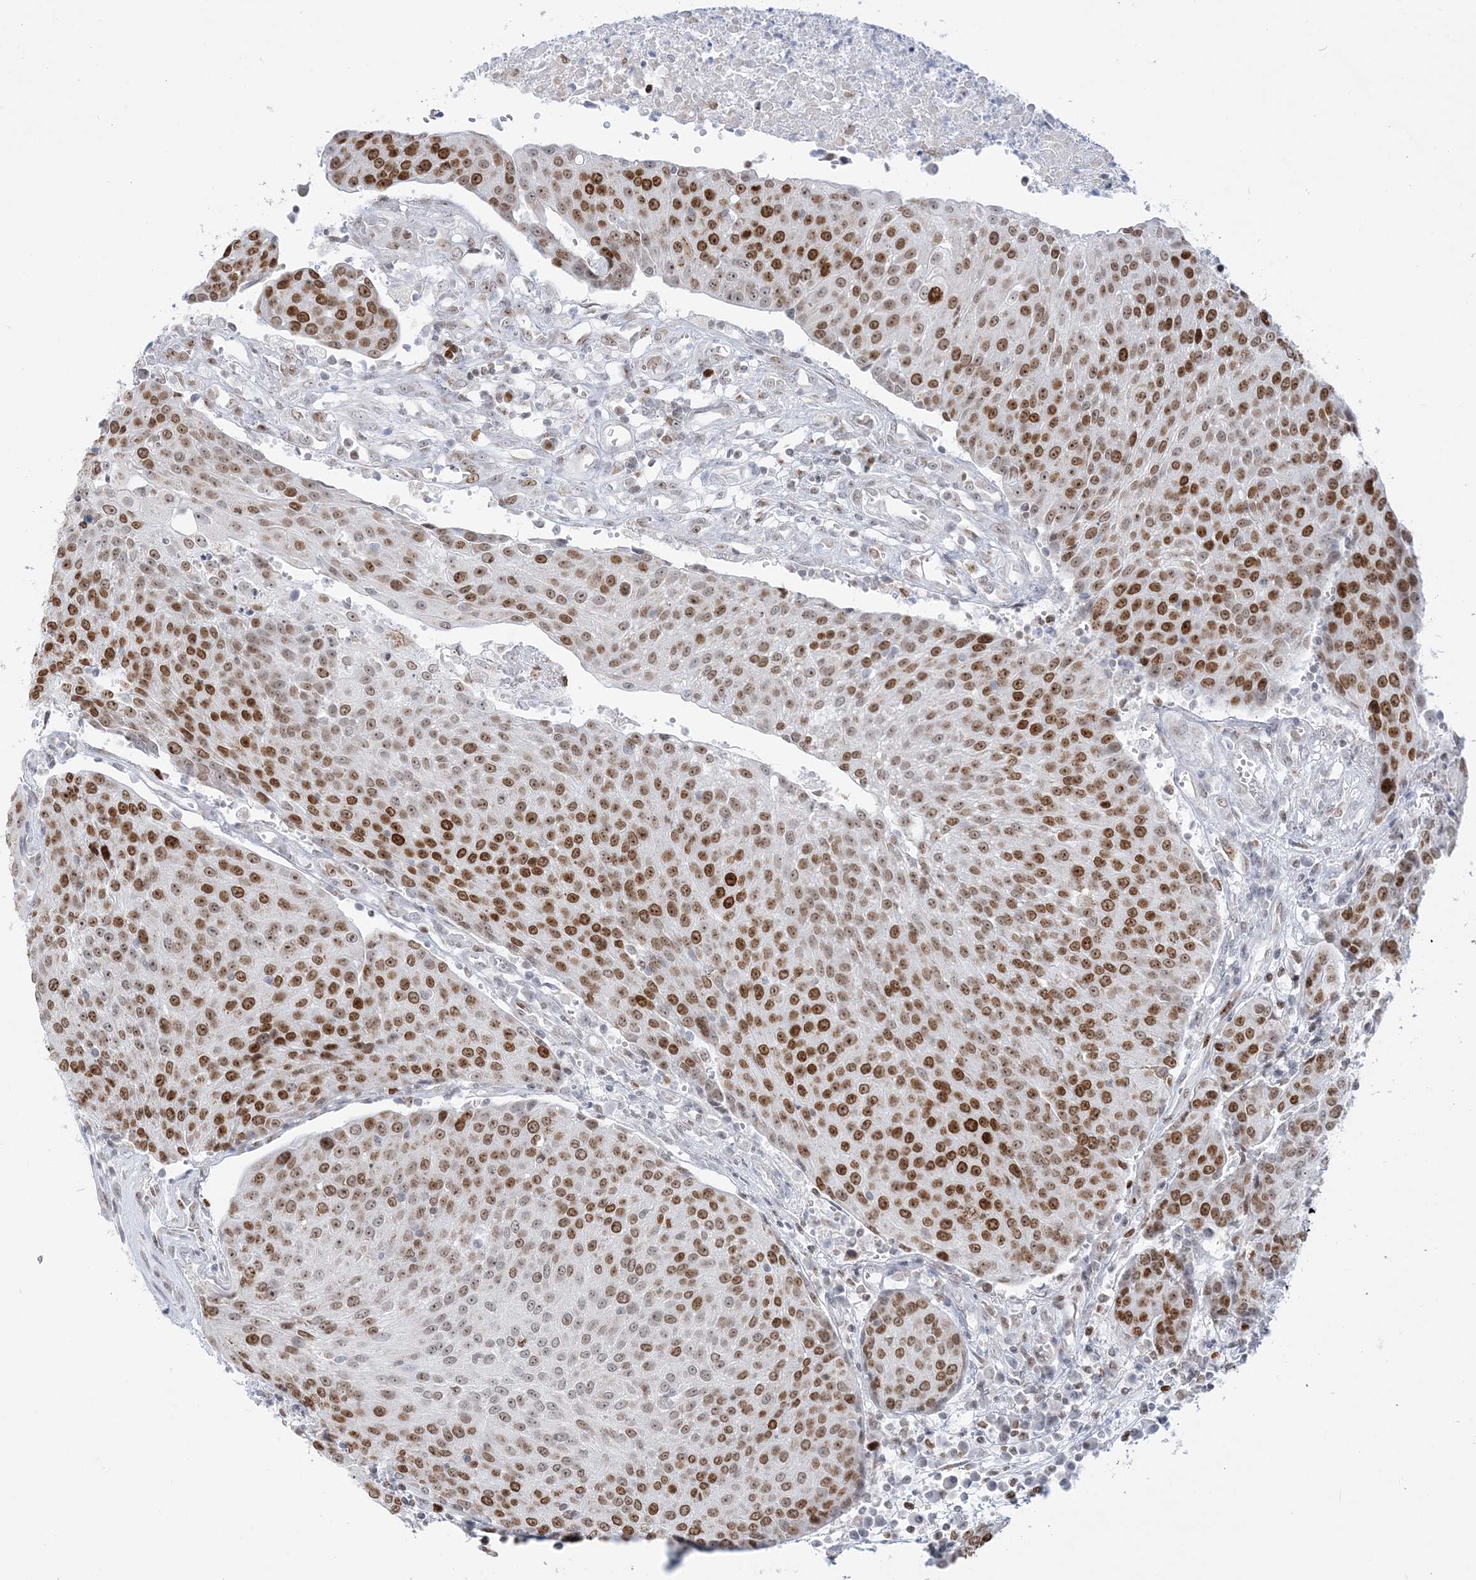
{"staining": {"intensity": "strong", "quantity": "25%-75%", "location": "nuclear"}, "tissue": "urothelial cancer", "cell_type": "Tumor cells", "image_type": "cancer", "snomed": [{"axis": "morphology", "description": "Urothelial carcinoma, High grade"}, {"axis": "topography", "description": "Urinary bladder"}], "caption": "Protein analysis of high-grade urothelial carcinoma tissue reveals strong nuclear staining in about 25%-75% of tumor cells.", "gene": "DDX21", "patient": {"sex": "female", "age": 85}}